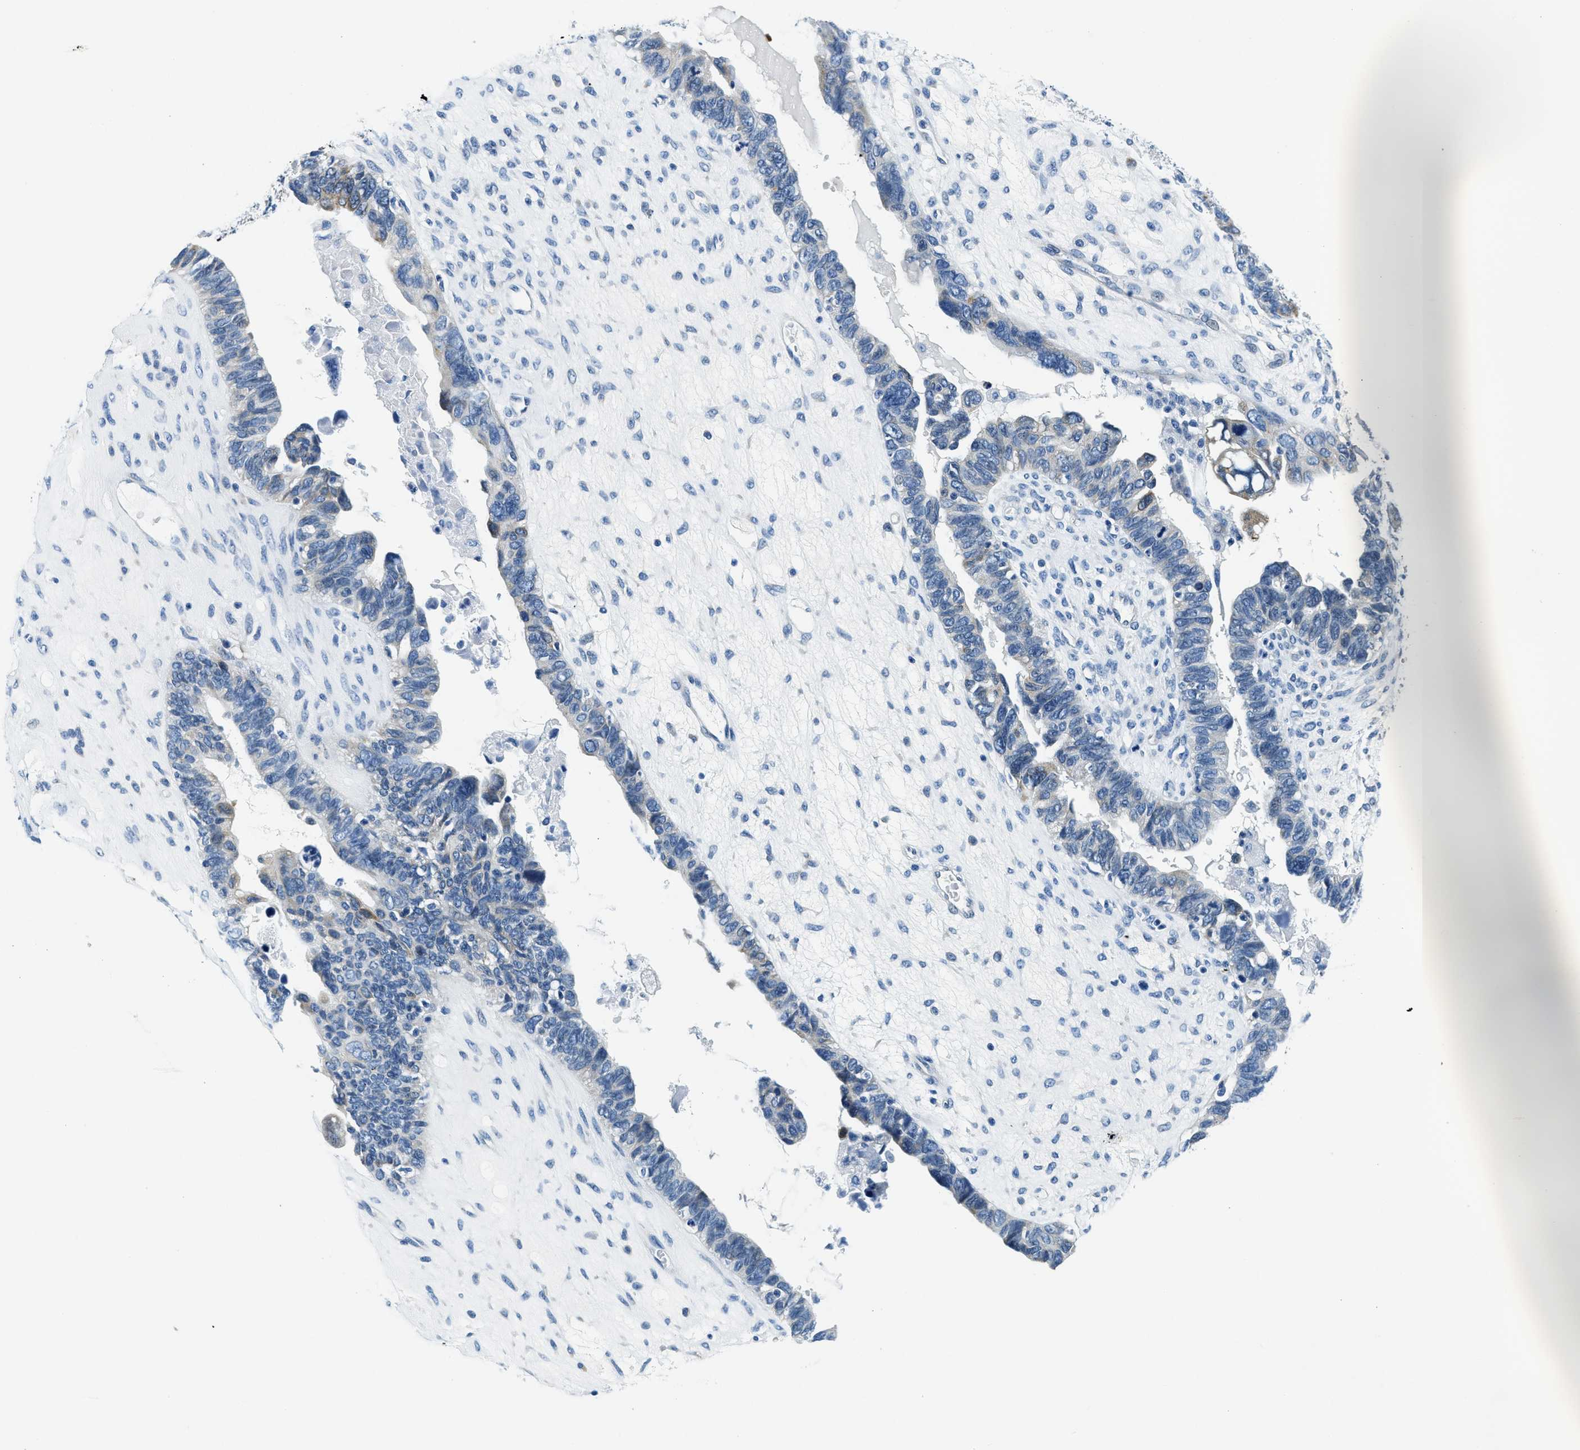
{"staining": {"intensity": "weak", "quantity": "<25%", "location": "cytoplasmic/membranous"}, "tissue": "ovarian cancer", "cell_type": "Tumor cells", "image_type": "cancer", "snomed": [{"axis": "morphology", "description": "Cystadenocarcinoma, serous, NOS"}, {"axis": "topography", "description": "Ovary"}], "caption": "A histopathology image of ovarian cancer (serous cystadenocarcinoma) stained for a protein reveals no brown staining in tumor cells. (Stains: DAB (3,3'-diaminobenzidine) IHC with hematoxylin counter stain, Microscopy: brightfield microscopy at high magnification).", "gene": "UBAC2", "patient": {"sex": "female", "age": 79}}